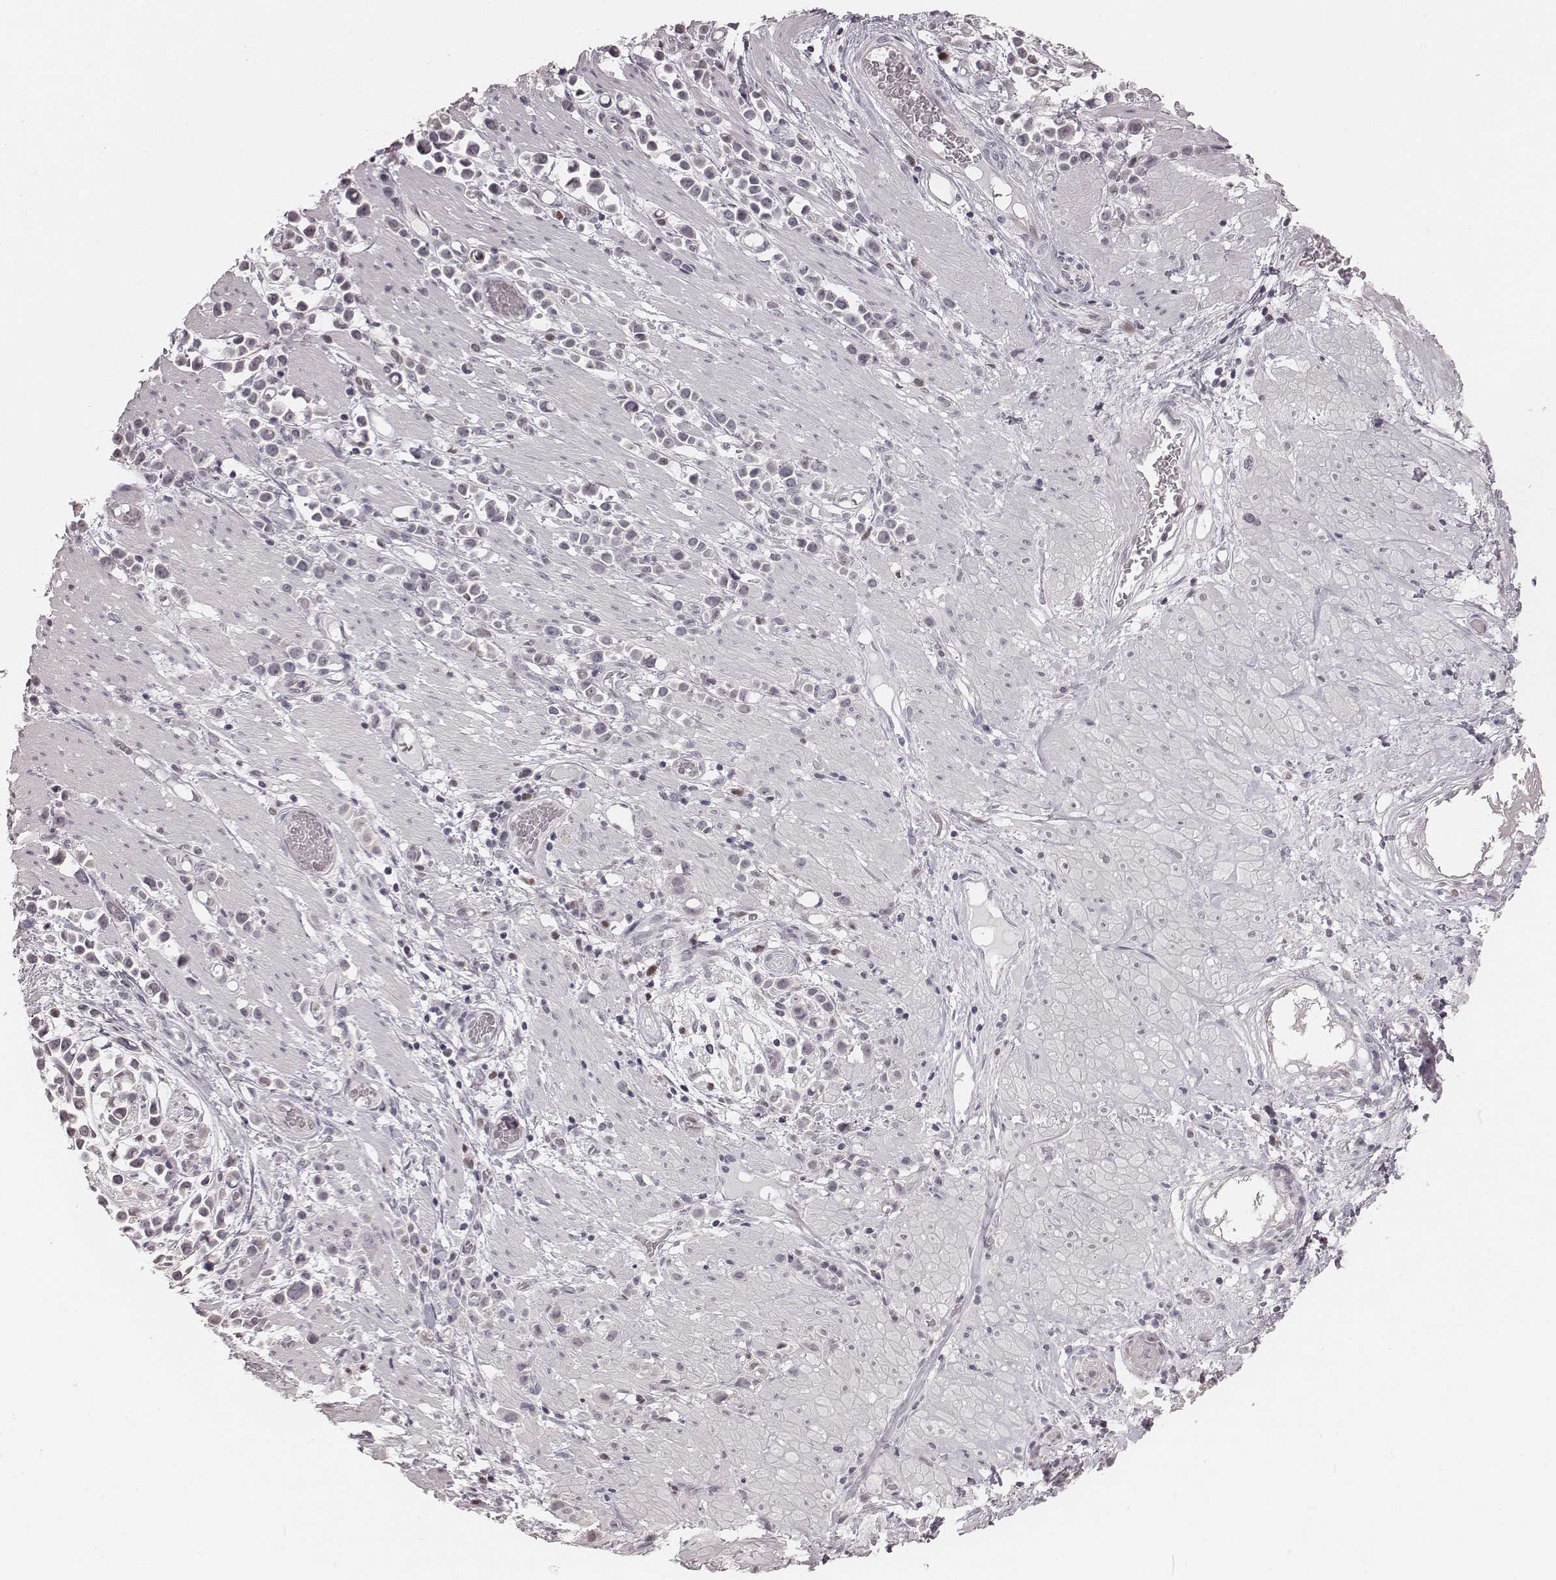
{"staining": {"intensity": "negative", "quantity": "none", "location": "none"}, "tissue": "stomach cancer", "cell_type": "Tumor cells", "image_type": "cancer", "snomed": [{"axis": "morphology", "description": "Adenocarcinoma, NOS"}, {"axis": "topography", "description": "Stomach"}], "caption": "The image reveals no staining of tumor cells in stomach cancer. The staining is performed using DAB (3,3'-diaminobenzidine) brown chromogen with nuclei counter-stained in using hematoxylin.", "gene": "IQCG", "patient": {"sex": "male", "age": 82}}